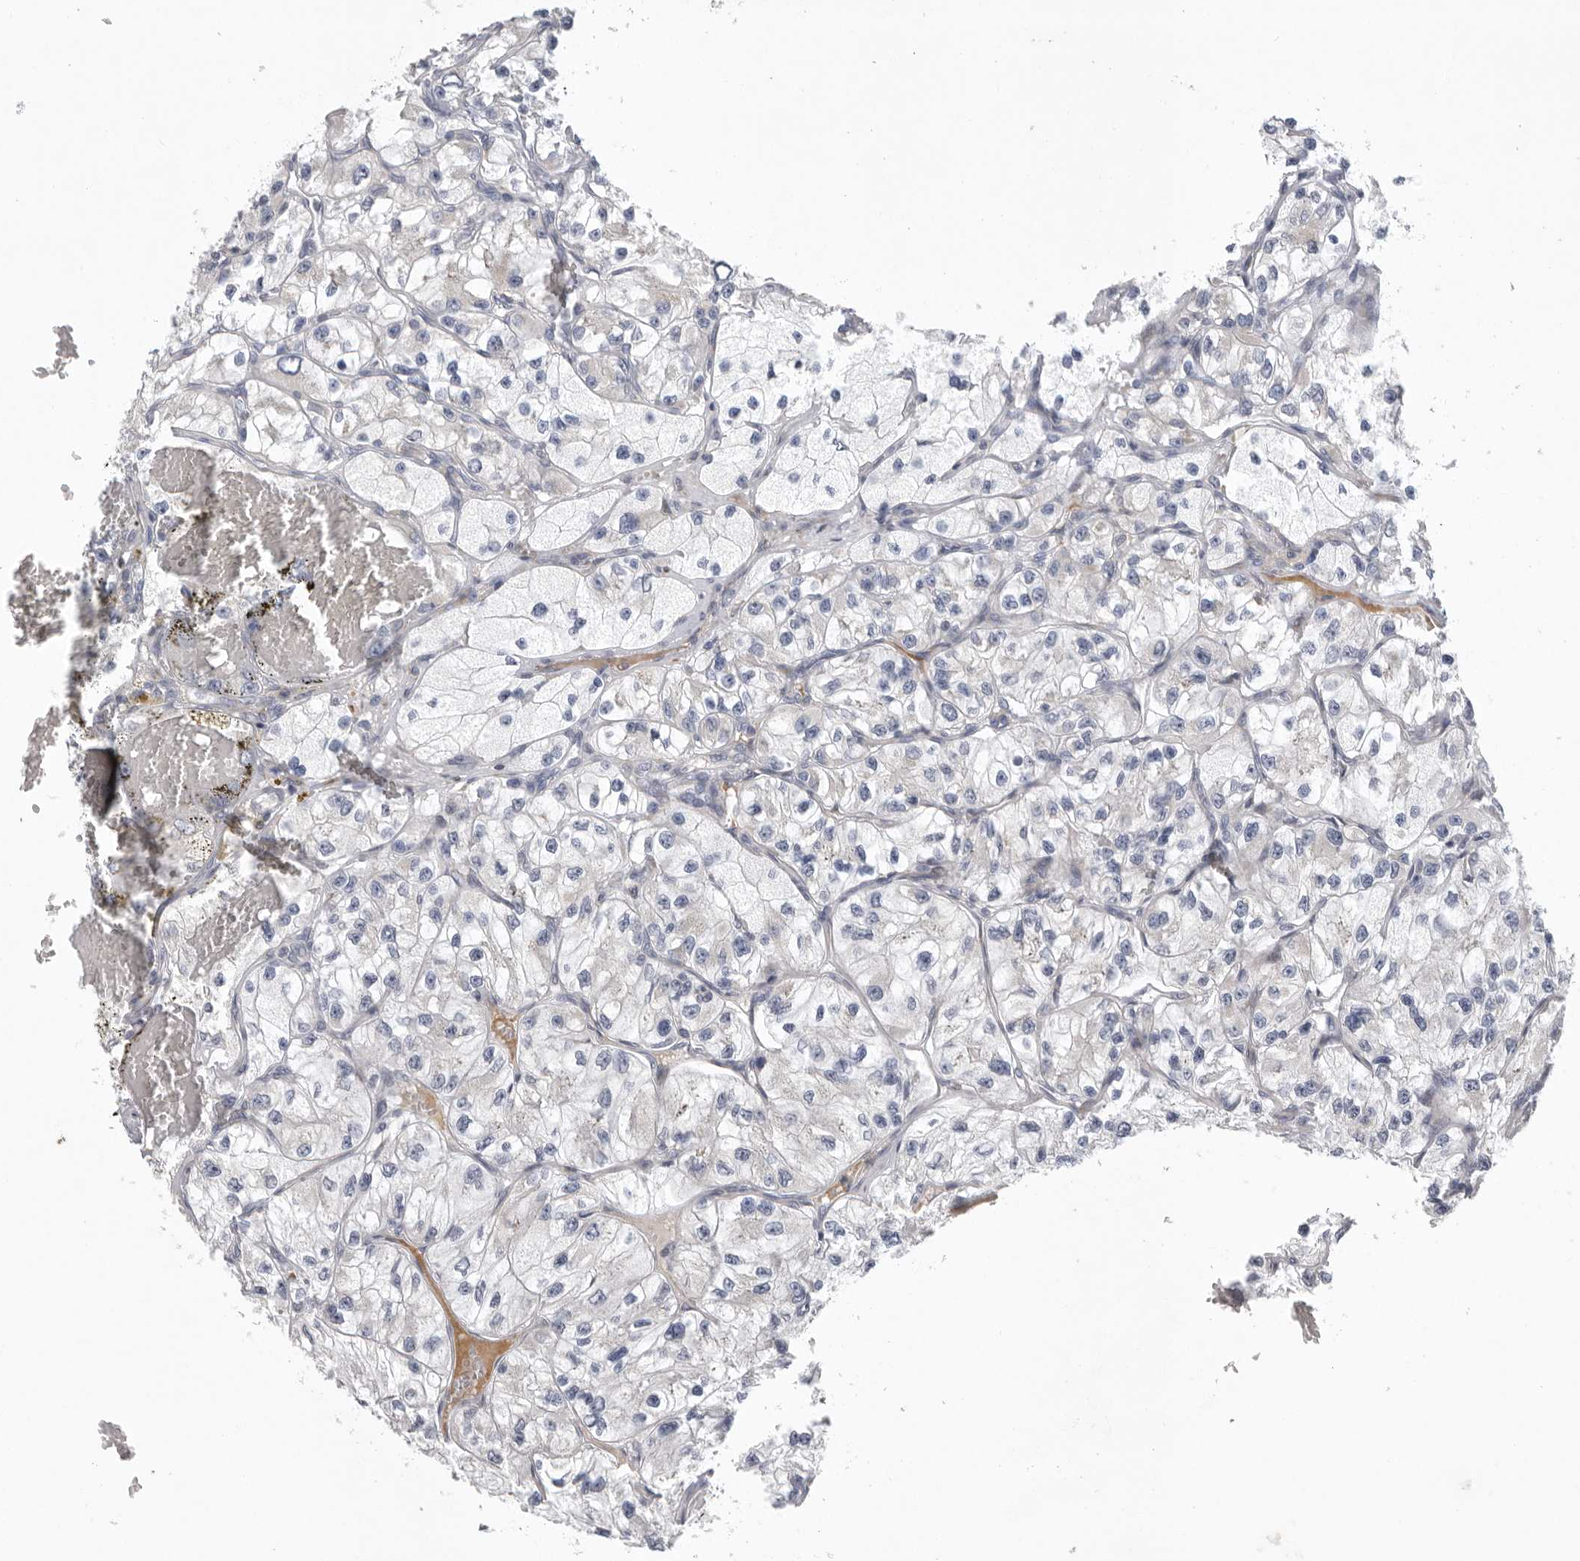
{"staining": {"intensity": "negative", "quantity": "none", "location": "none"}, "tissue": "renal cancer", "cell_type": "Tumor cells", "image_type": "cancer", "snomed": [{"axis": "morphology", "description": "Adenocarcinoma, NOS"}, {"axis": "topography", "description": "Kidney"}], "caption": "High power microscopy micrograph of an immunohistochemistry image of adenocarcinoma (renal), revealing no significant positivity in tumor cells. (Brightfield microscopy of DAB (3,3'-diaminobenzidine) immunohistochemistry at high magnification).", "gene": "USP24", "patient": {"sex": "female", "age": 57}}